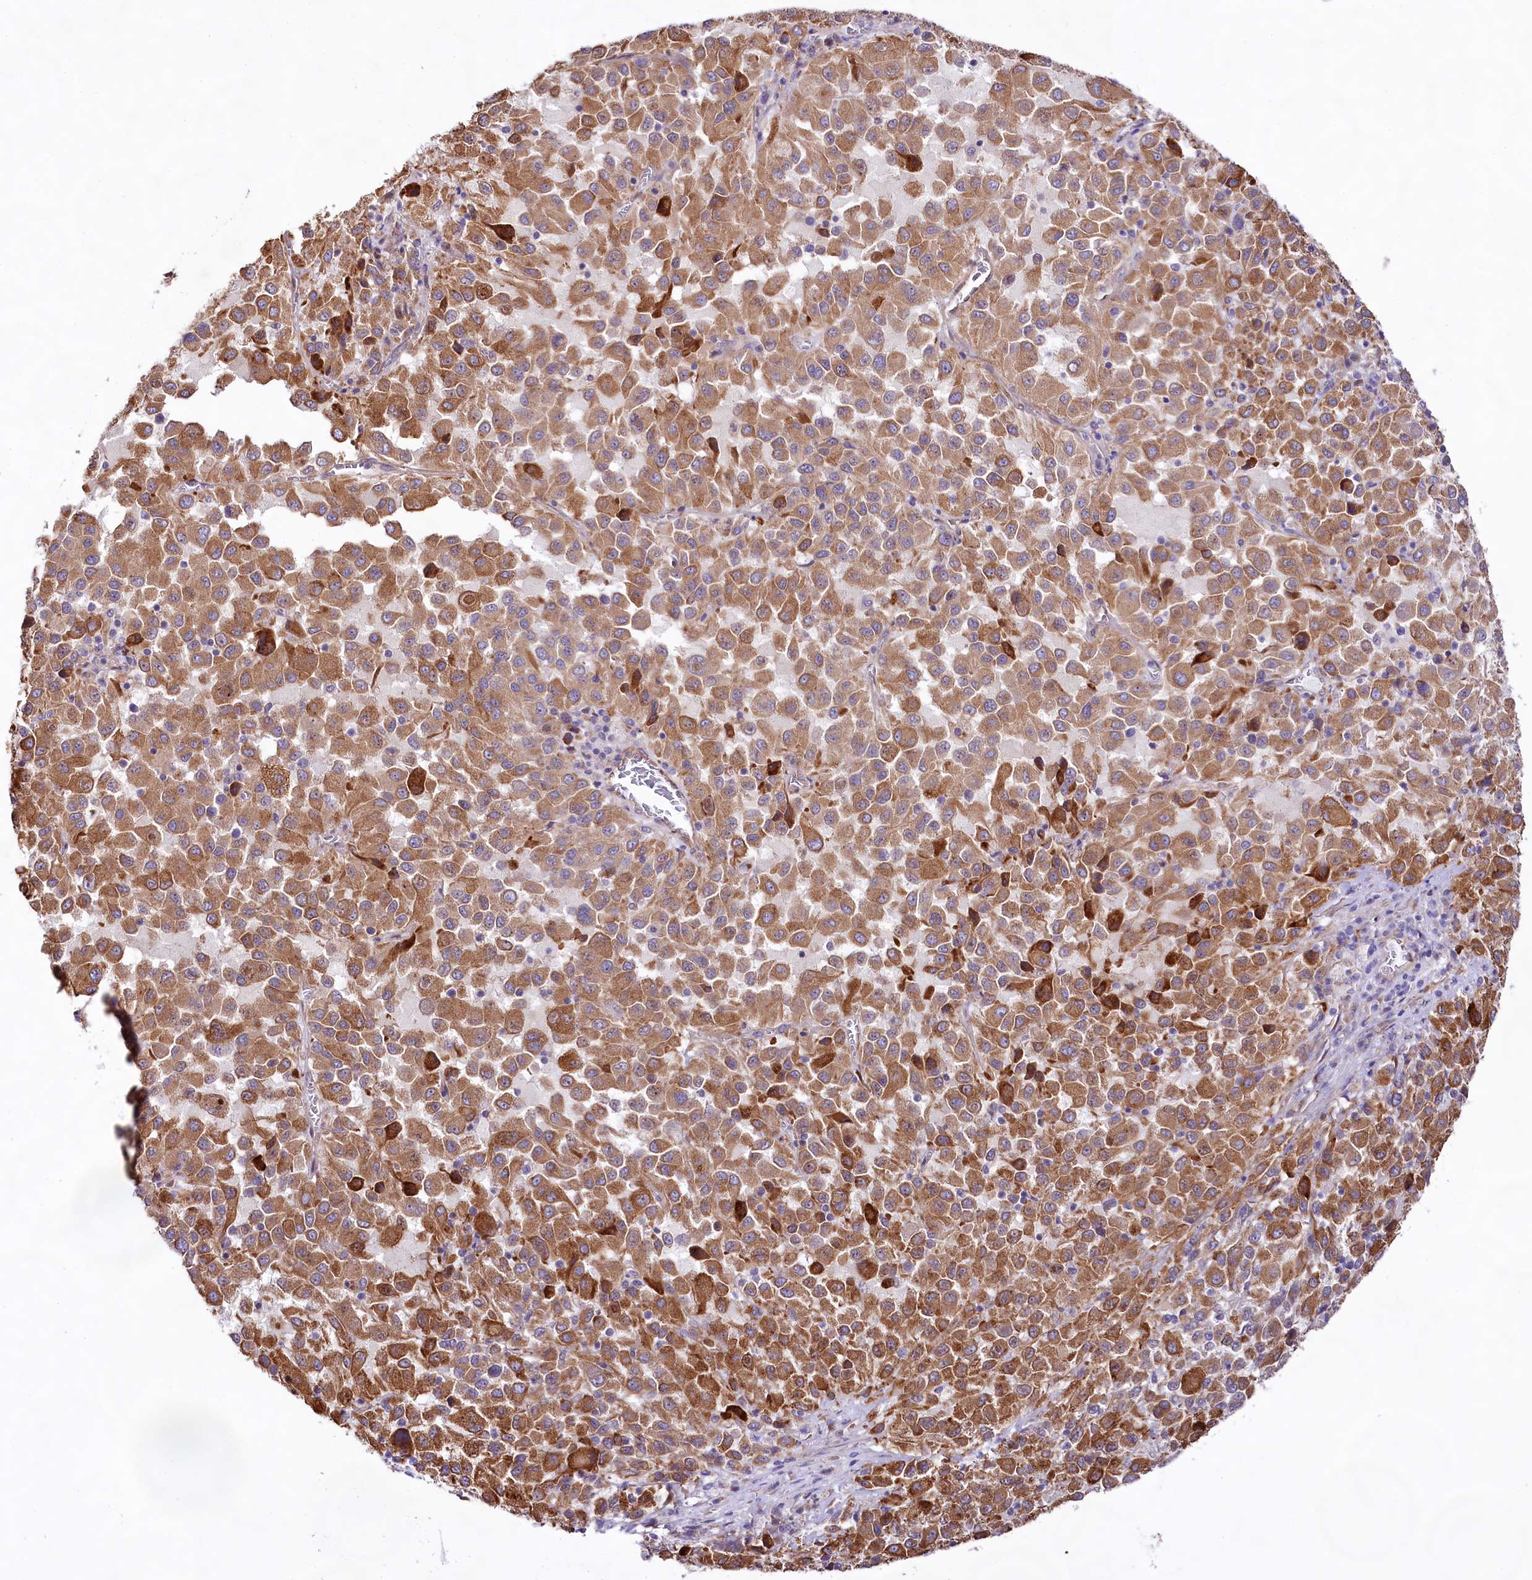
{"staining": {"intensity": "moderate", "quantity": ">75%", "location": "cytoplasmic/membranous"}, "tissue": "melanoma", "cell_type": "Tumor cells", "image_type": "cancer", "snomed": [{"axis": "morphology", "description": "Malignant melanoma, Metastatic site"}, {"axis": "topography", "description": "Lung"}], "caption": "Immunohistochemical staining of human melanoma demonstrates moderate cytoplasmic/membranous protein positivity in approximately >75% of tumor cells.", "gene": "VPS11", "patient": {"sex": "male", "age": 64}}